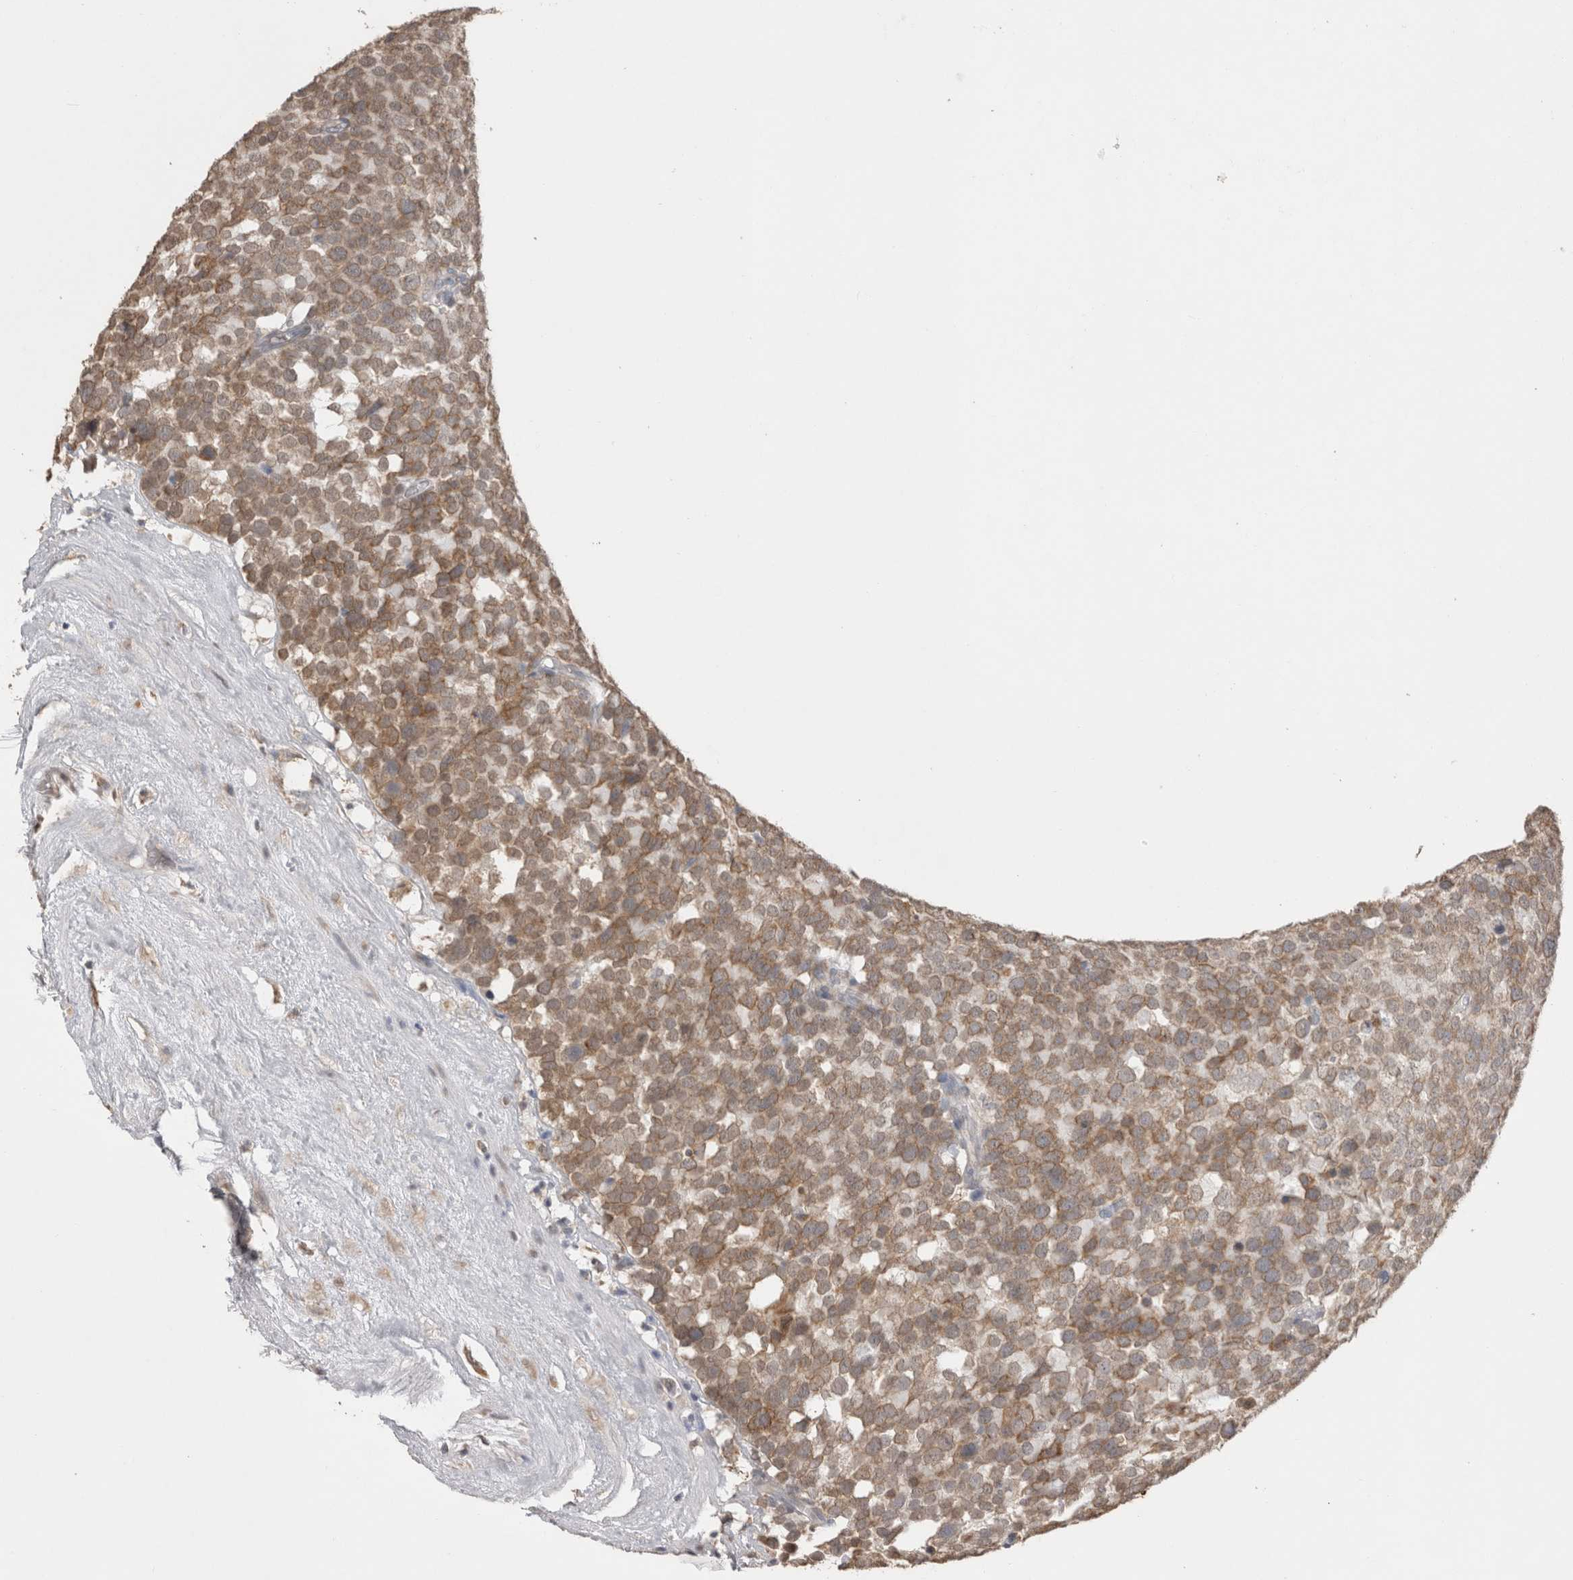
{"staining": {"intensity": "moderate", "quantity": ">75%", "location": "cytoplasmic/membranous"}, "tissue": "testis cancer", "cell_type": "Tumor cells", "image_type": "cancer", "snomed": [{"axis": "morphology", "description": "Seminoma, NOS"}, {"axis": "topography", "description": "Testis"}], "caption": "Moderate cytoplasmic/membranous staining for a protein is identified in about >75% of tumor cells of testis cancer using IHC.", "gene": "NOMO1", "patient": {"sex": "male", "age": 71}}